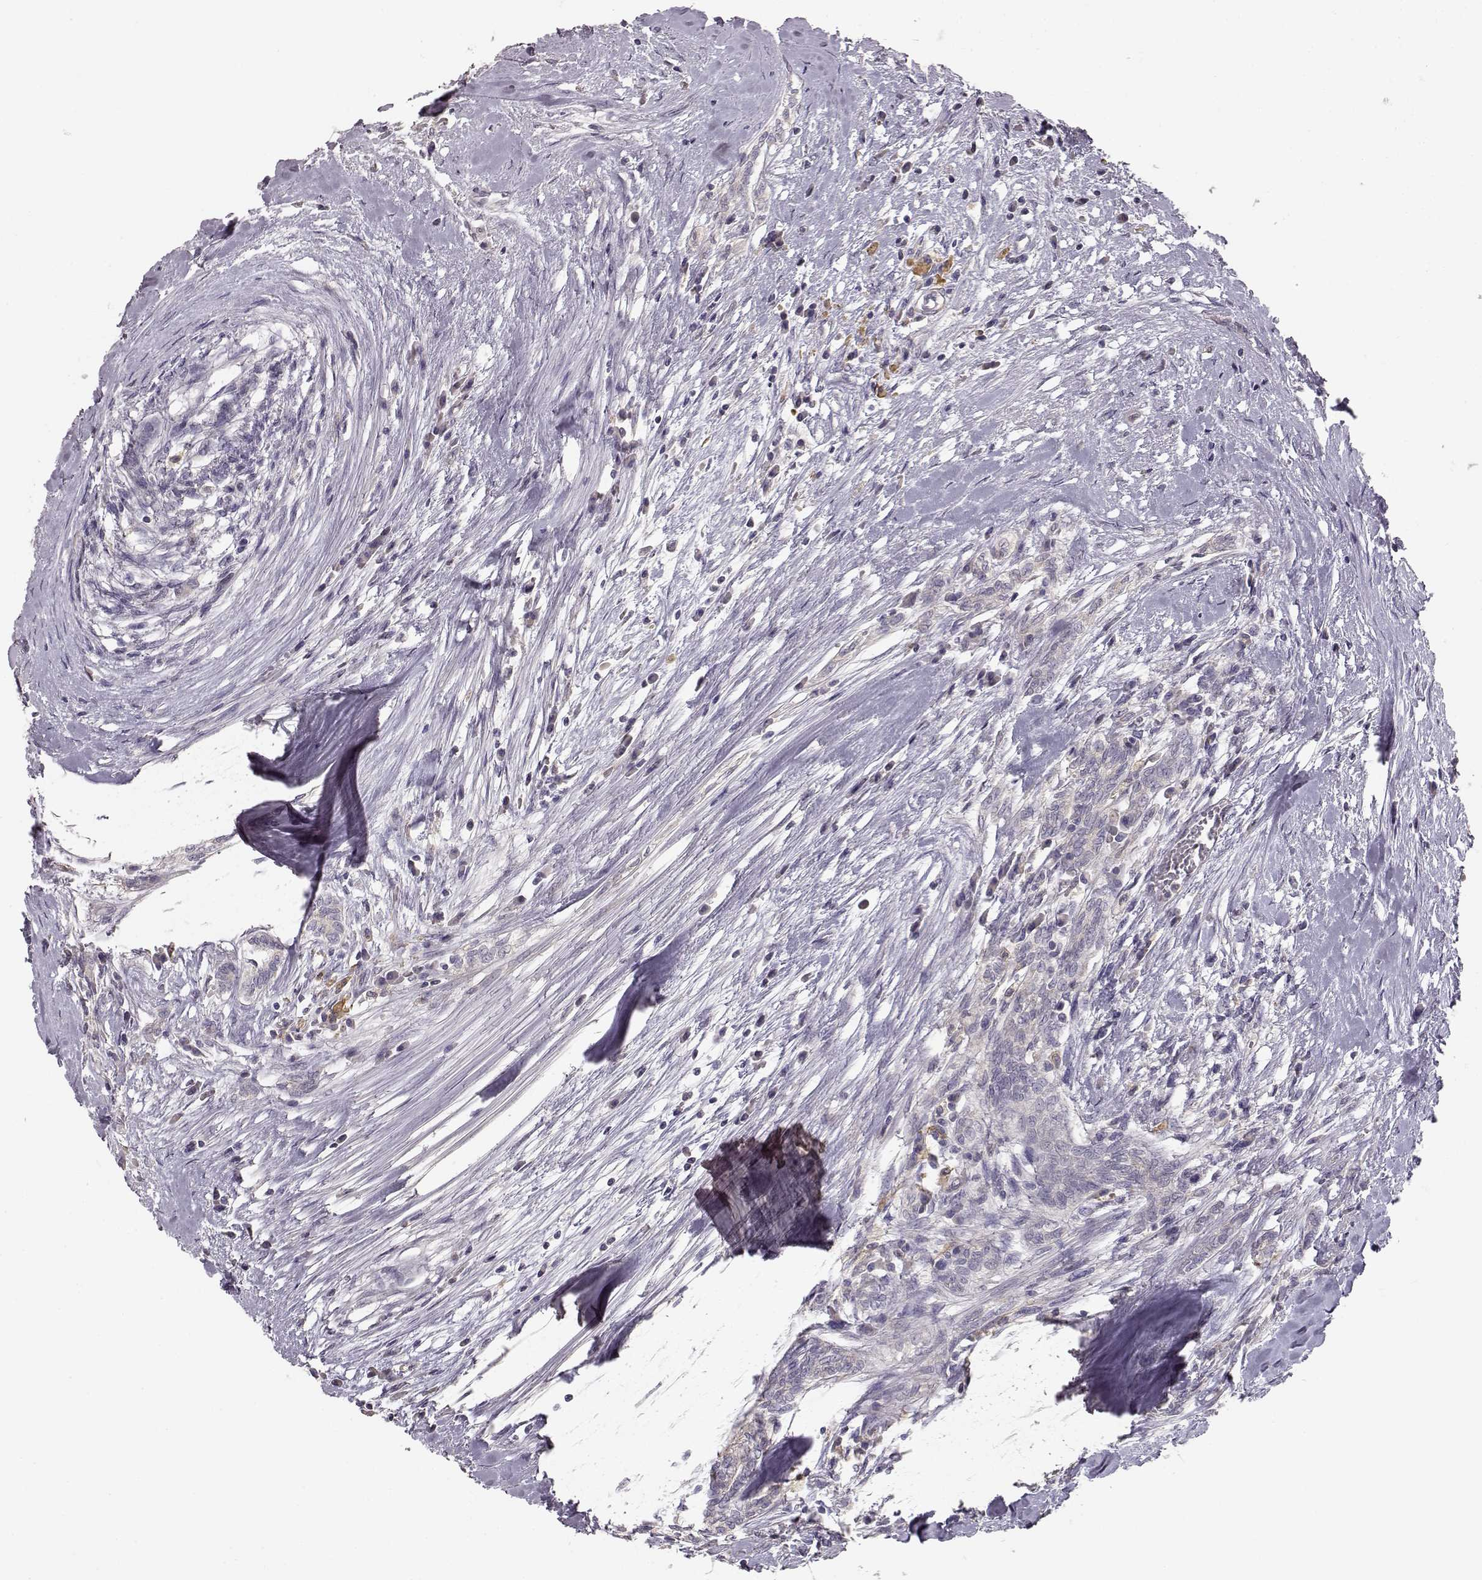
{"staining": {"intensity": "negative", "quantity": "none", "location": "none"}, "tissue": "testis cancer", "cell_type": "Tumor cells", "image_type": "cancer", "snomed": [{"axis": "morphology", "description": "Carcinoma, Embryonal, NOS"}, {"axis": "topography", "description": "Testis"}], "caption": "The image displays no staining of tumor cells in testis cancer. (Brightfield microscopy of DAB immunohistochemistry at high magnification).", "gene": "GHR", "patient": {"sex": "male", "age": 37}}